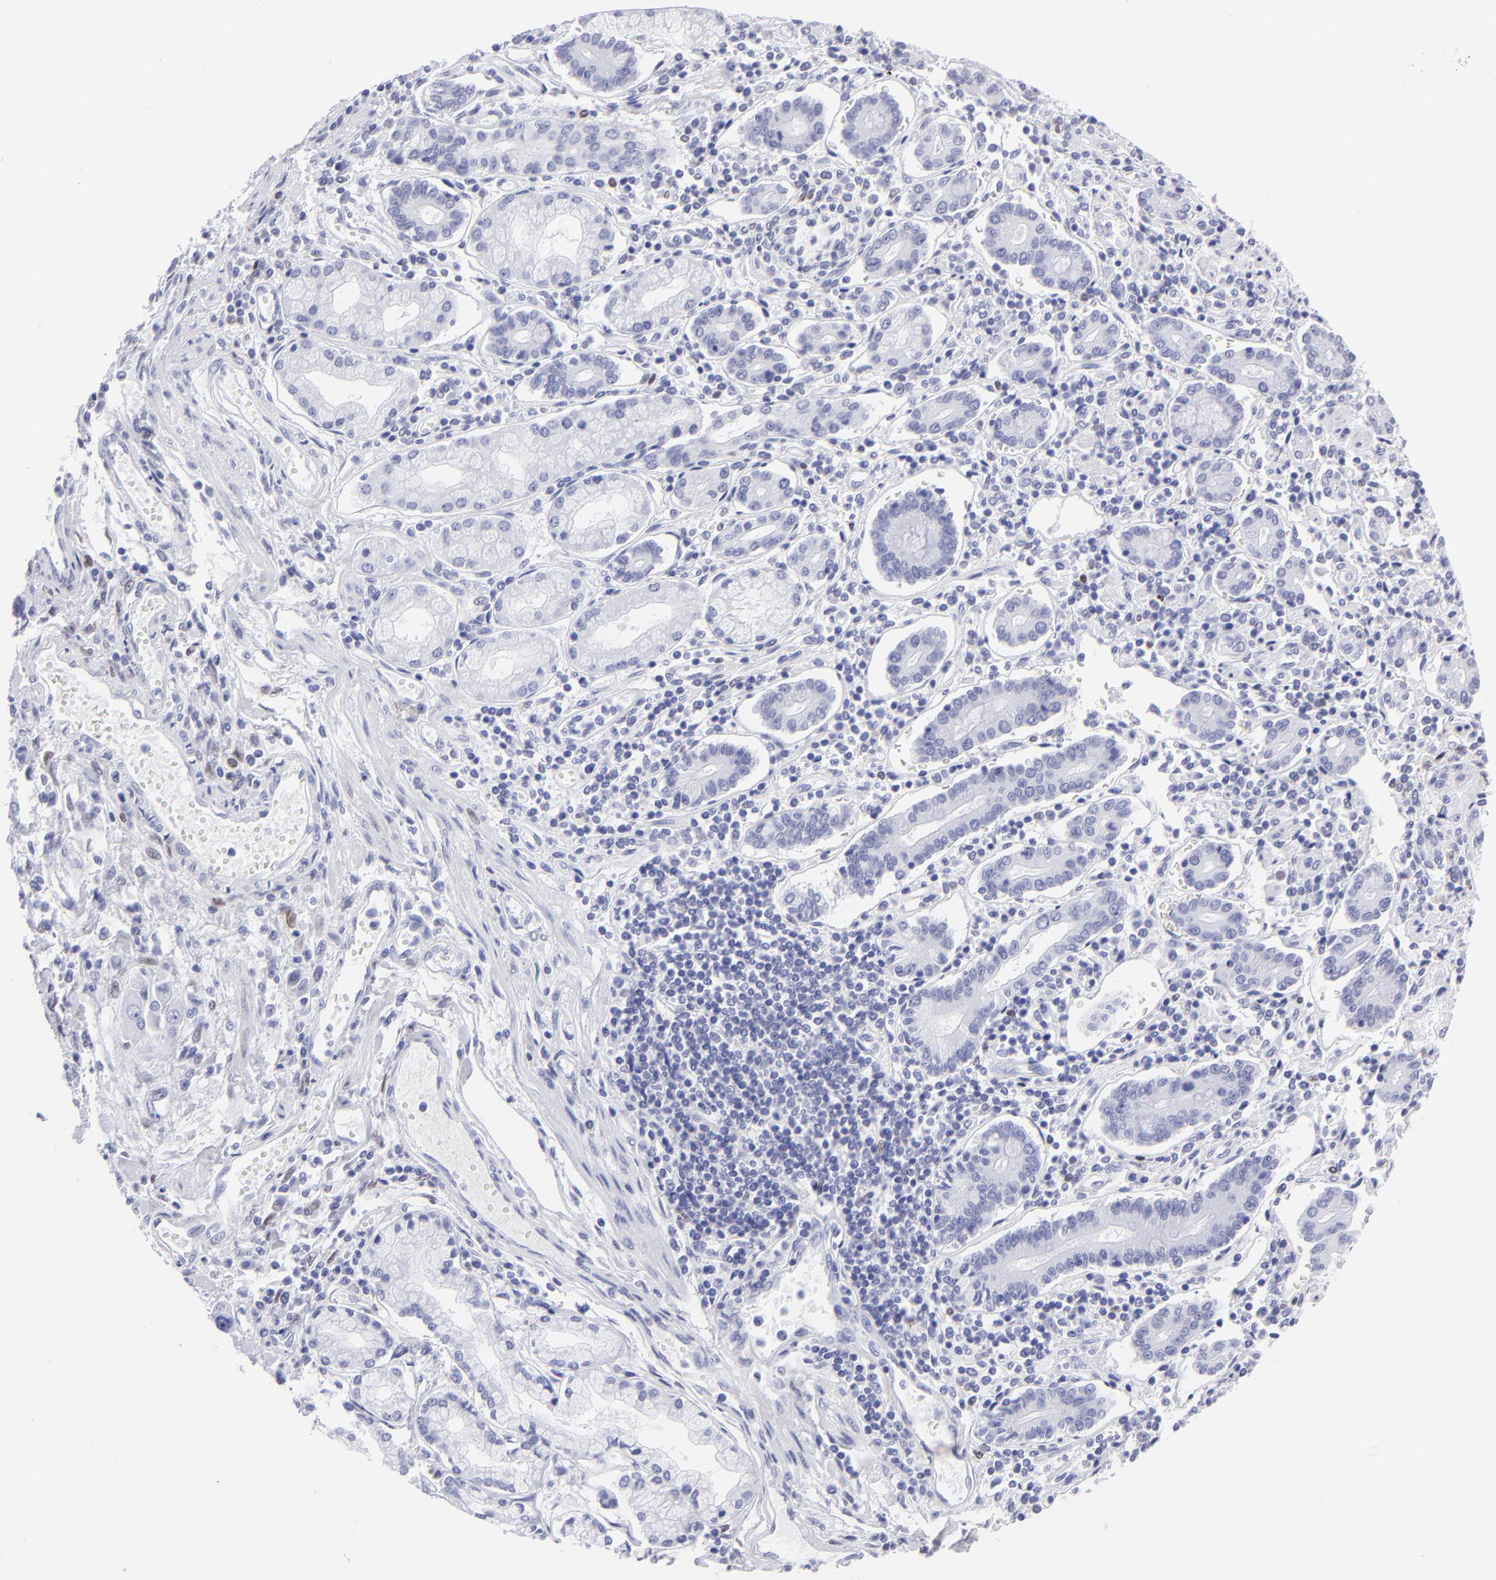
{"staining": {"intensity": "negative", "quantity": "none", "location": "none"}, "tissue": "pancreatic cancer", "cell_type": "Tumor cells", "image_type": "cancer", "snomed": [{"axis": "morphology", "description": "Adenocarcinoma, NOS"}, {"axis": "topography", "description": "Pancreas"}], "caption": "Immunohistochemistry (IHC) of human pancreatic cancer (adenocarcinoma) demonstrates no staining in tumor cells.", "gene": "MITF", "patient": {"sex": "female", "age": 57}}